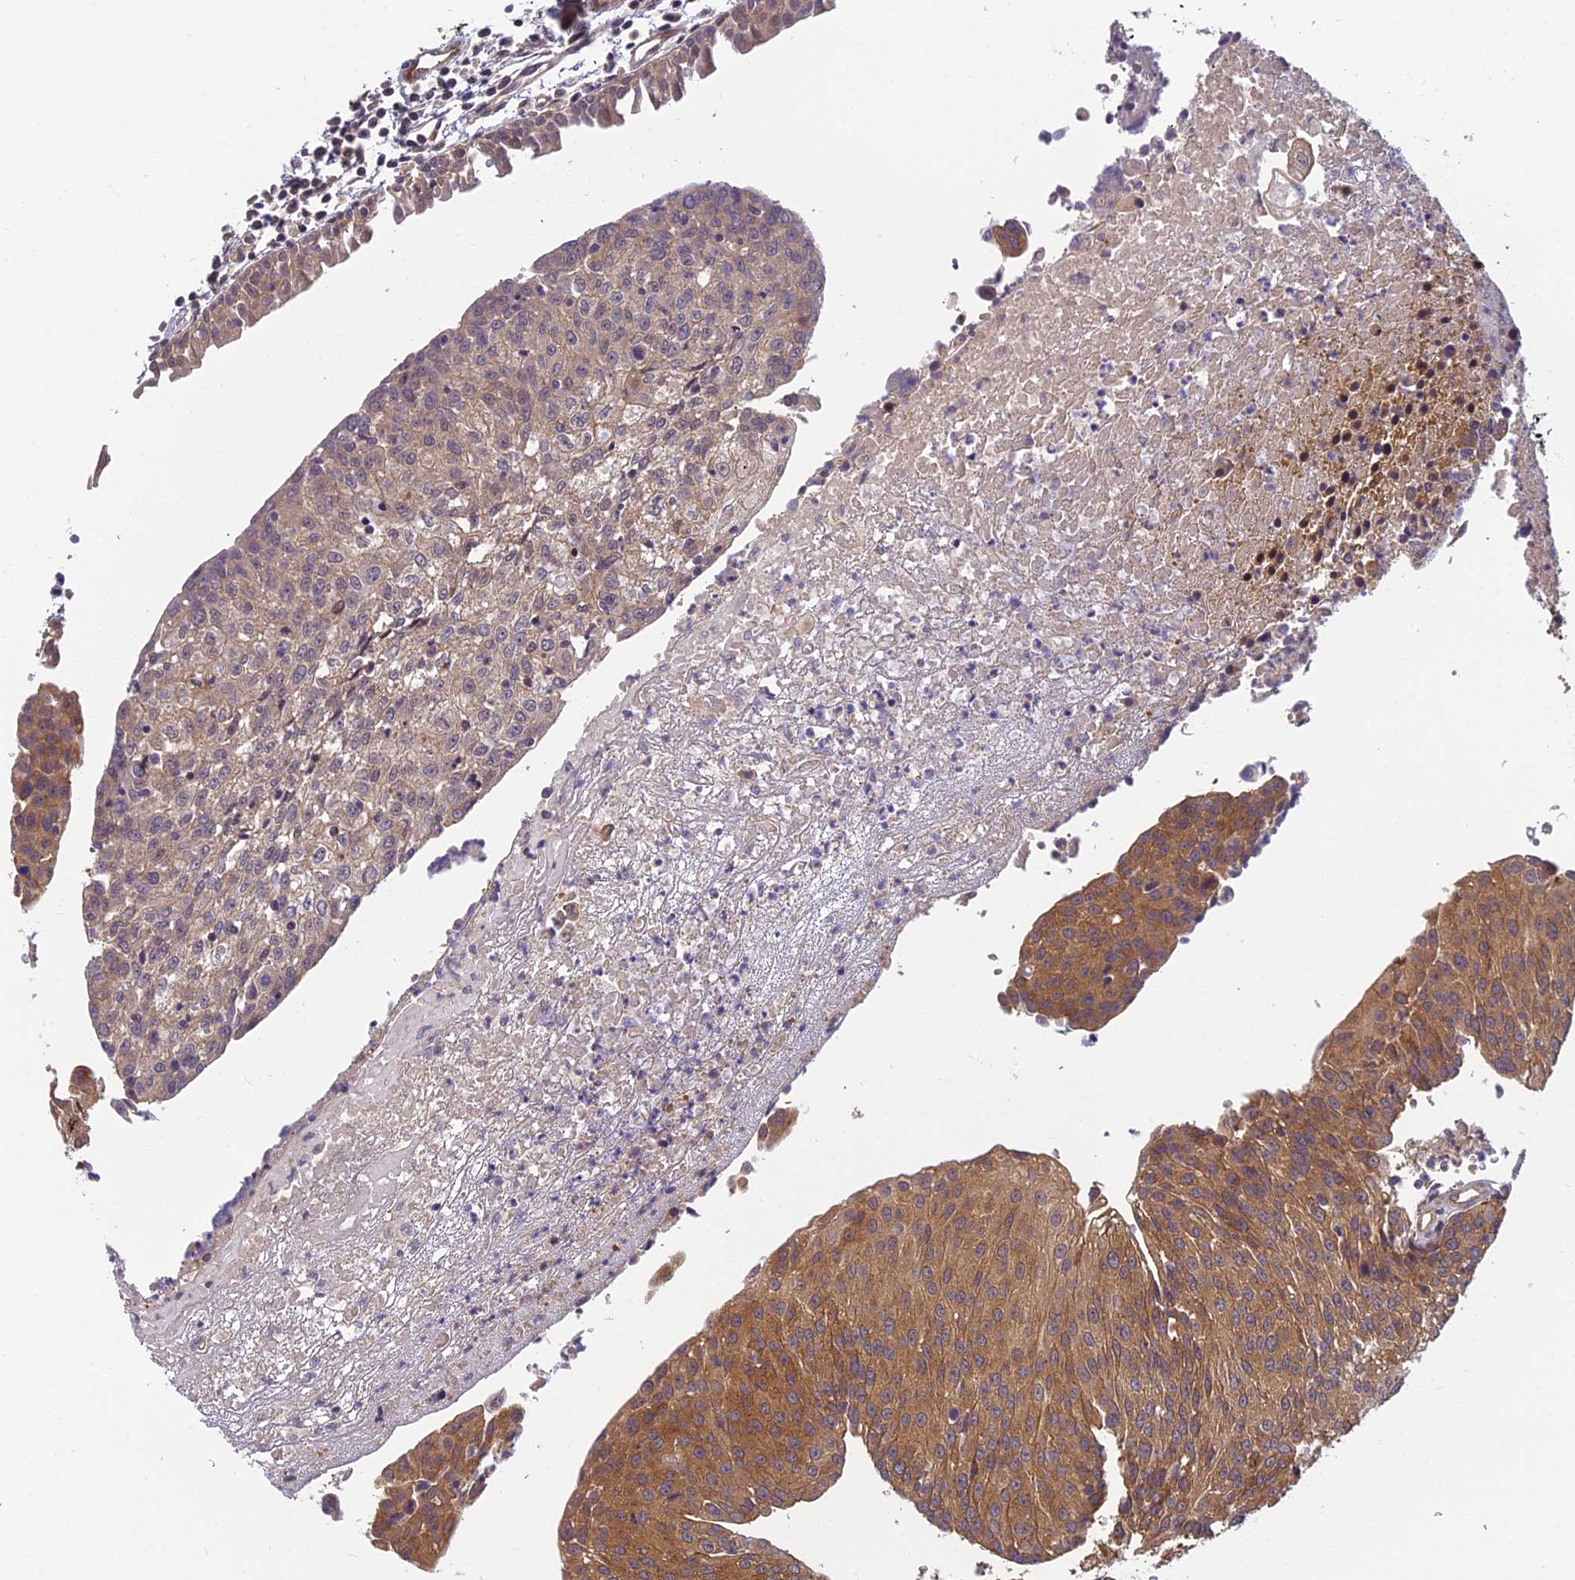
{"staining": {"intensity": "moderate", "quantity": ">75%", "location": "cytoplasmic/membranous"}, "tissue": "urothelial cancer", "cell_type": "Tumor cells", "image_type": "cancer", "snomed": [{"axis": "morphology", "description": "Urothelial carcinoma, High grade"}, {"axis": "topography", "description": "Urinary bladder"}], "caption": "Tumor cells reveal medium levels of moderate cytoplasmic/membranous positivity in about >75% of cells in urothelial cancer.", "gene": "PIKFYVE", "patient": {"sex": "female", "age": 85}}